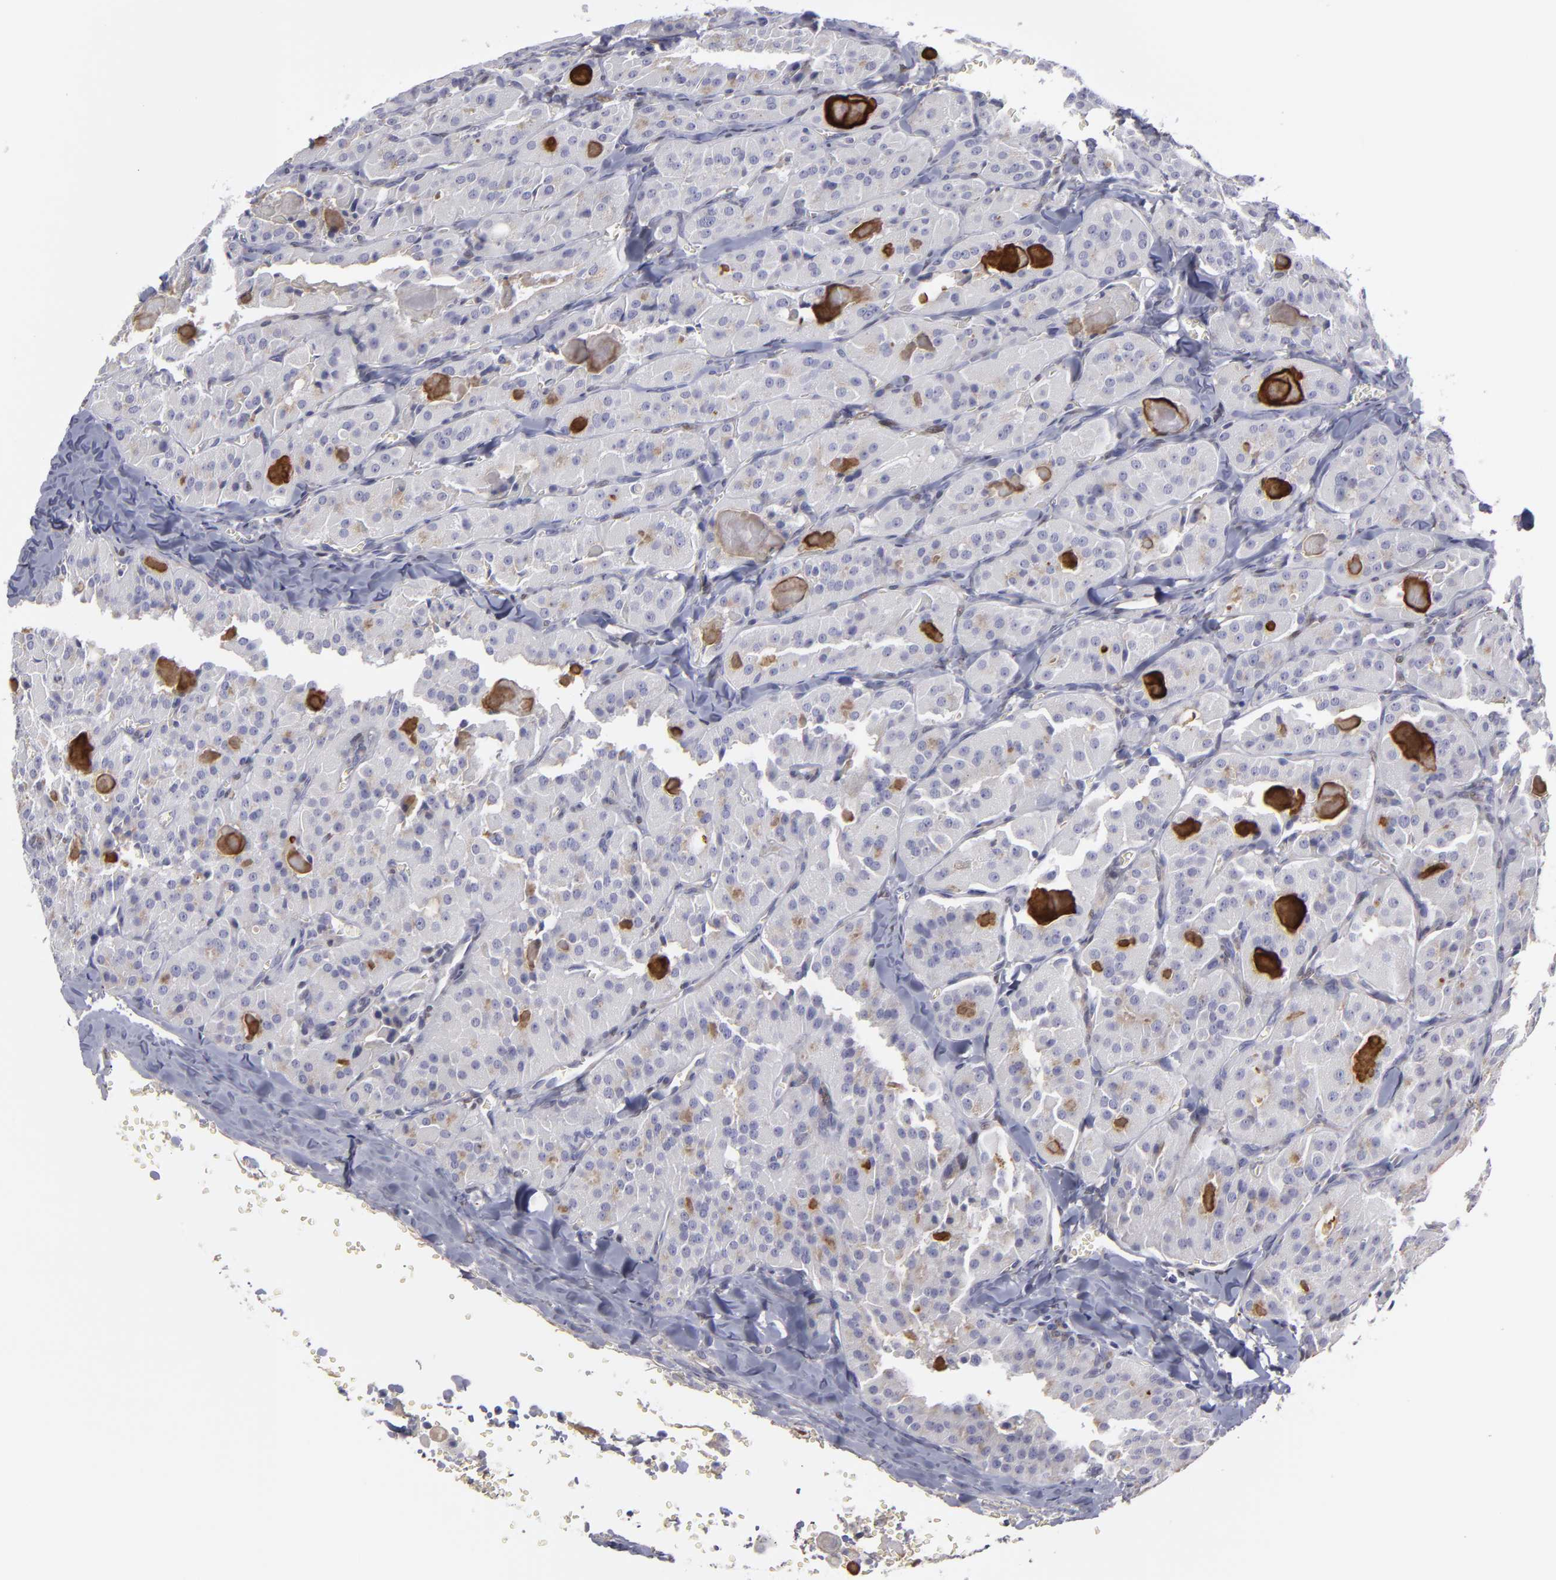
{"staining": {"intensity": "negative", "quantity": "none", "location": "none"}, "tissue": "thyroid cancer", "cell_type": "Tumor cells", "image_type": "cancer", "snomed": [{"axis": "morphology", "description": "Carcinoma, NOS"}, {"axis": "topography", "description": "Thyroid gland"}], "caption": "Carcinoma (thyroid) stained for a protein using immunohistochemistry shows no positivity tumor cells.", "gene": "EFS", "patient": {"sex": "male", "age": 76}}